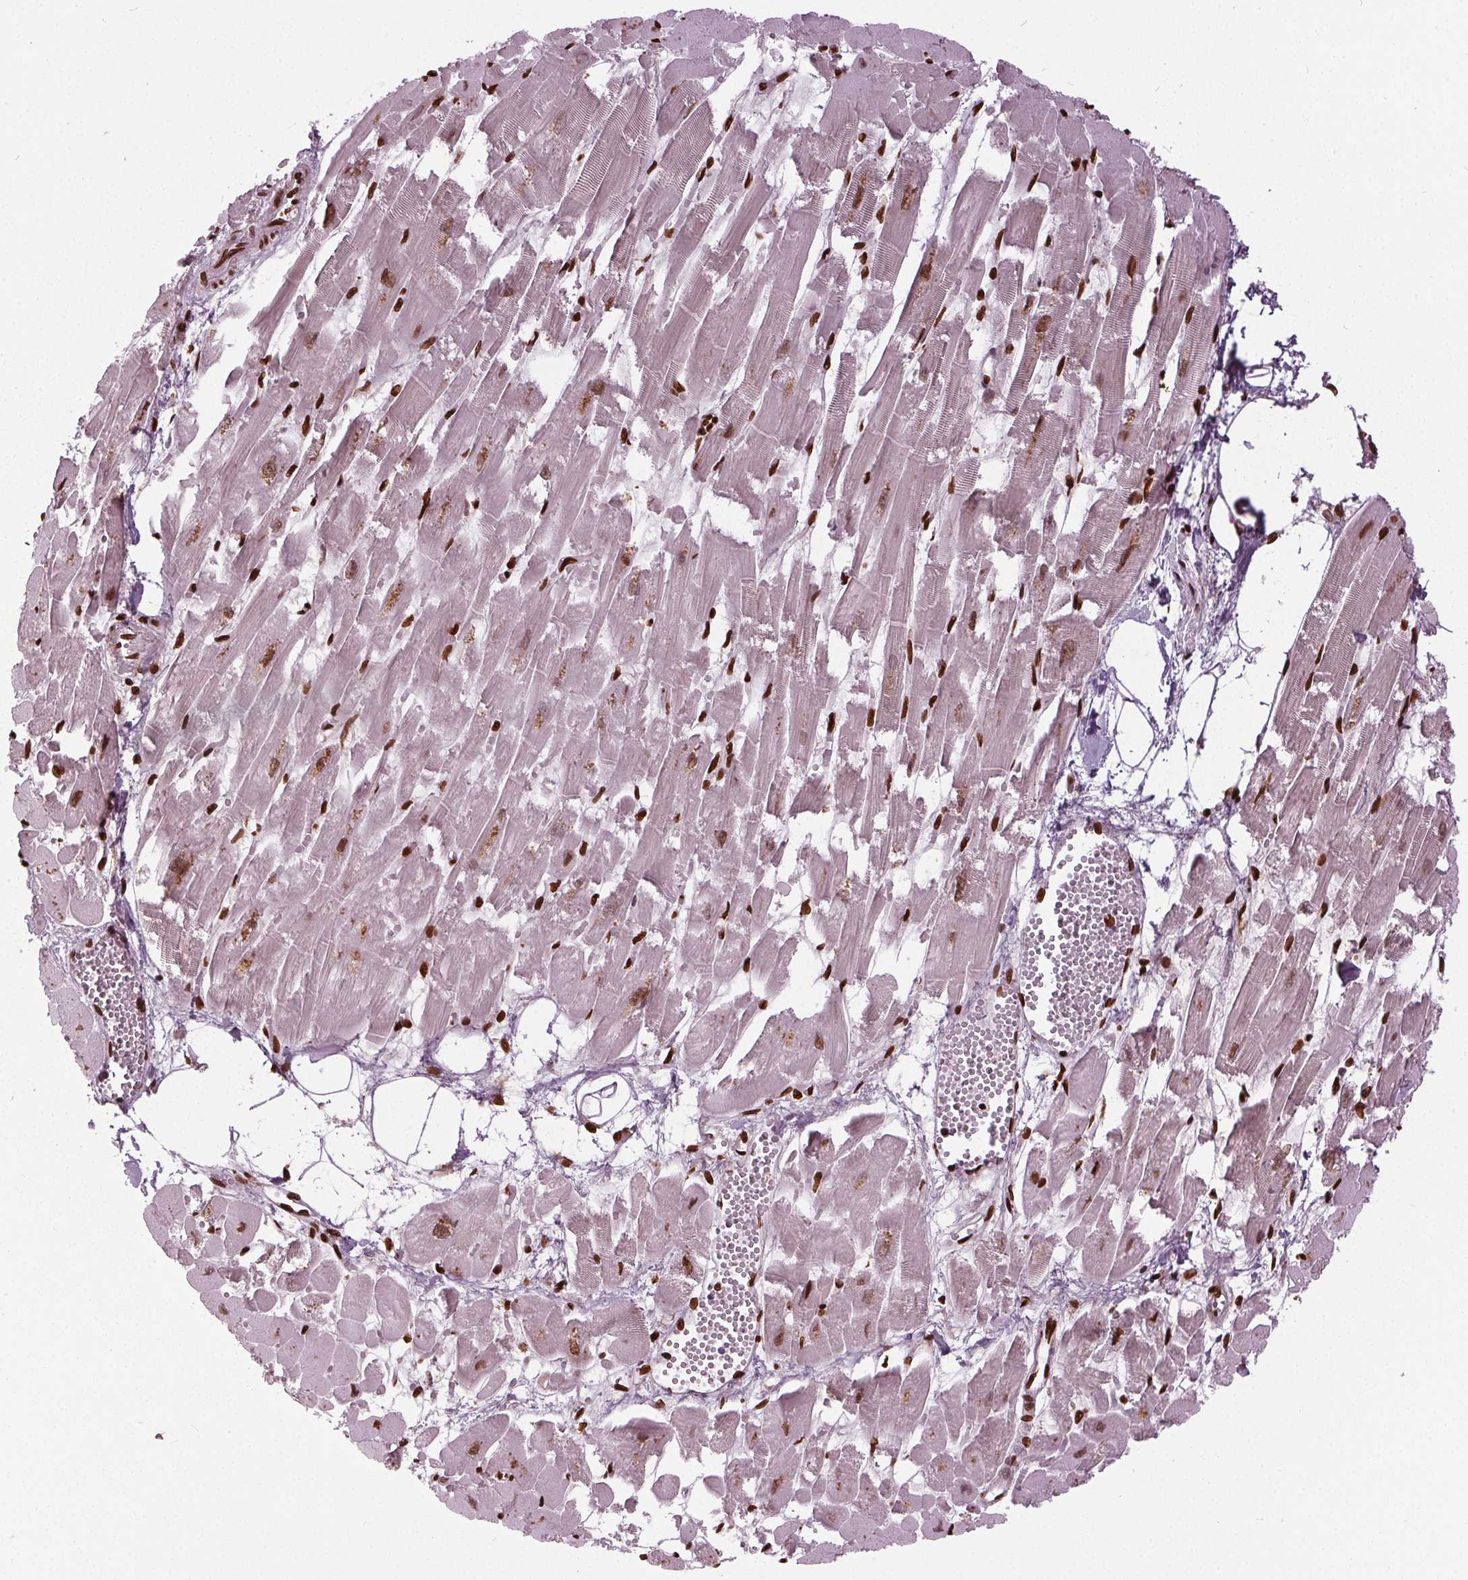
{"staining": {"intensity": "strong", "quantity": ">75%", "location": "nuclear"}, "tissue": "heart muscle", "cell_type": "Cardiomyocytes", "image_type": "normal", "snomed": [{"axis": "morphology", "description": "Normal tissue, NOS"}, {"axis": "topography", "description": "Heart"}], "caption": "An image of human heart muscle stained for a protein exhibits strong nuclear brown staining in cardiomyocytes. Ihc stains the protein of interest in brown and the nuclei are stained blue.", "gene": "BRD4", "patient": {"sex": "female", "age": 52}}